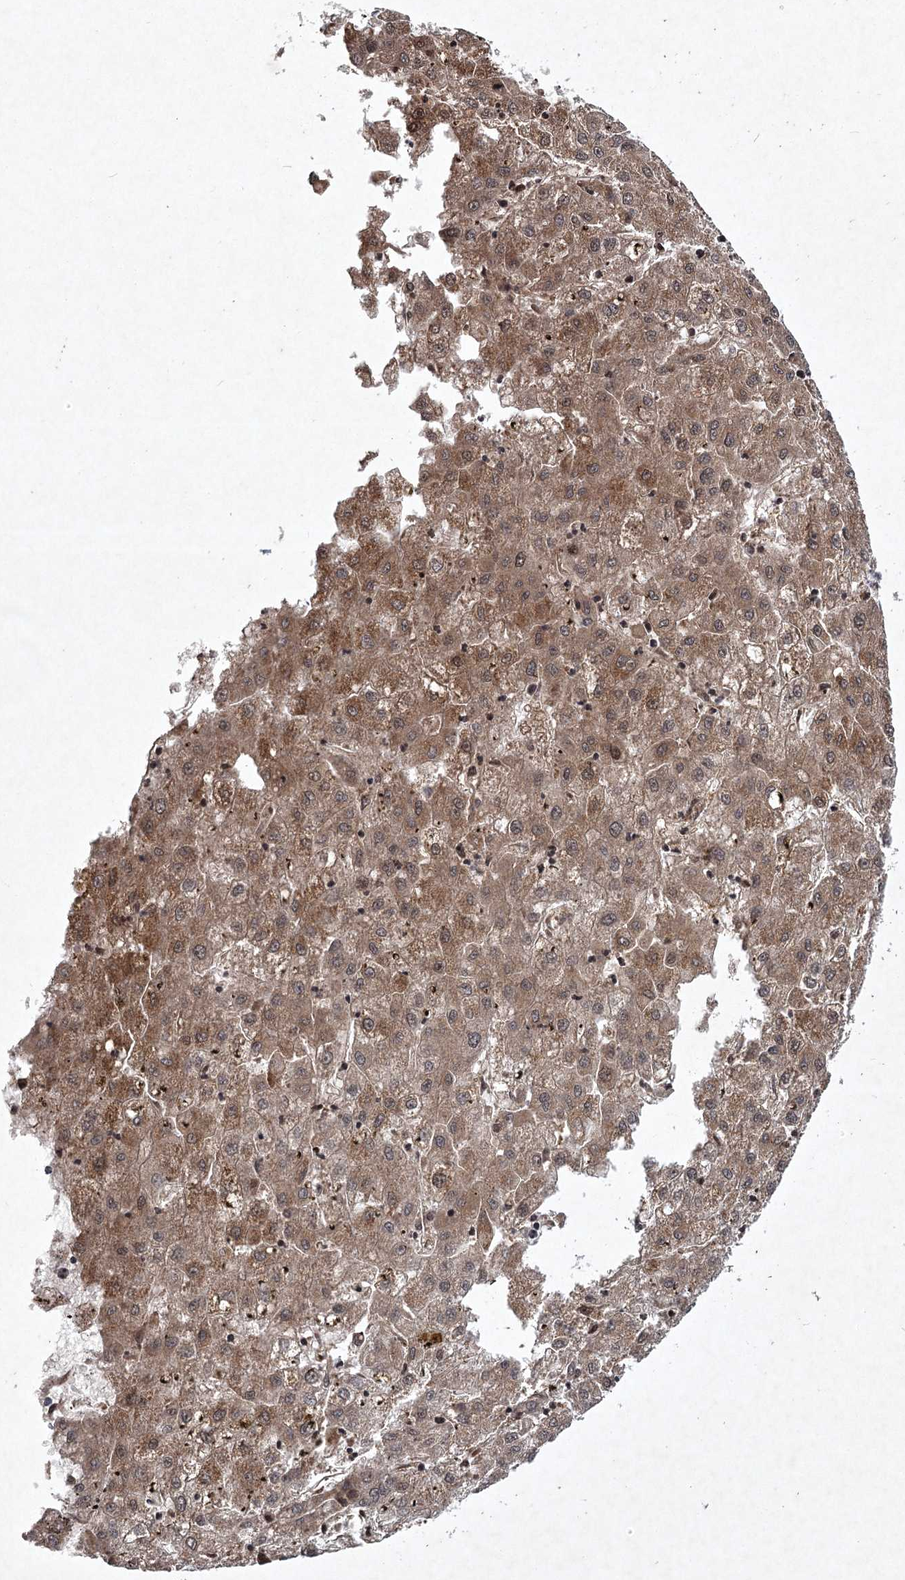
{"staining": {"intensity": "weak", "quantity": ">75%", "location": "cytoplasmic/membranous"}, "tissue": "liver cancer", "cell_type": "Tumor cells", "image_type": "cancer", "snomed": [{"axis": "morphology", "description": "Carcinoma, Hepatocellular, NOS"}, {"axis": "topography", "description": "Liver"}], "caption": "Liver cancer stained with a brown dye displays weak cytoplasmic/membranous positive staining in about >75% of tumor cells.", "gene": "INSIG2", "patient": {"sex": "male", "age": 72}}